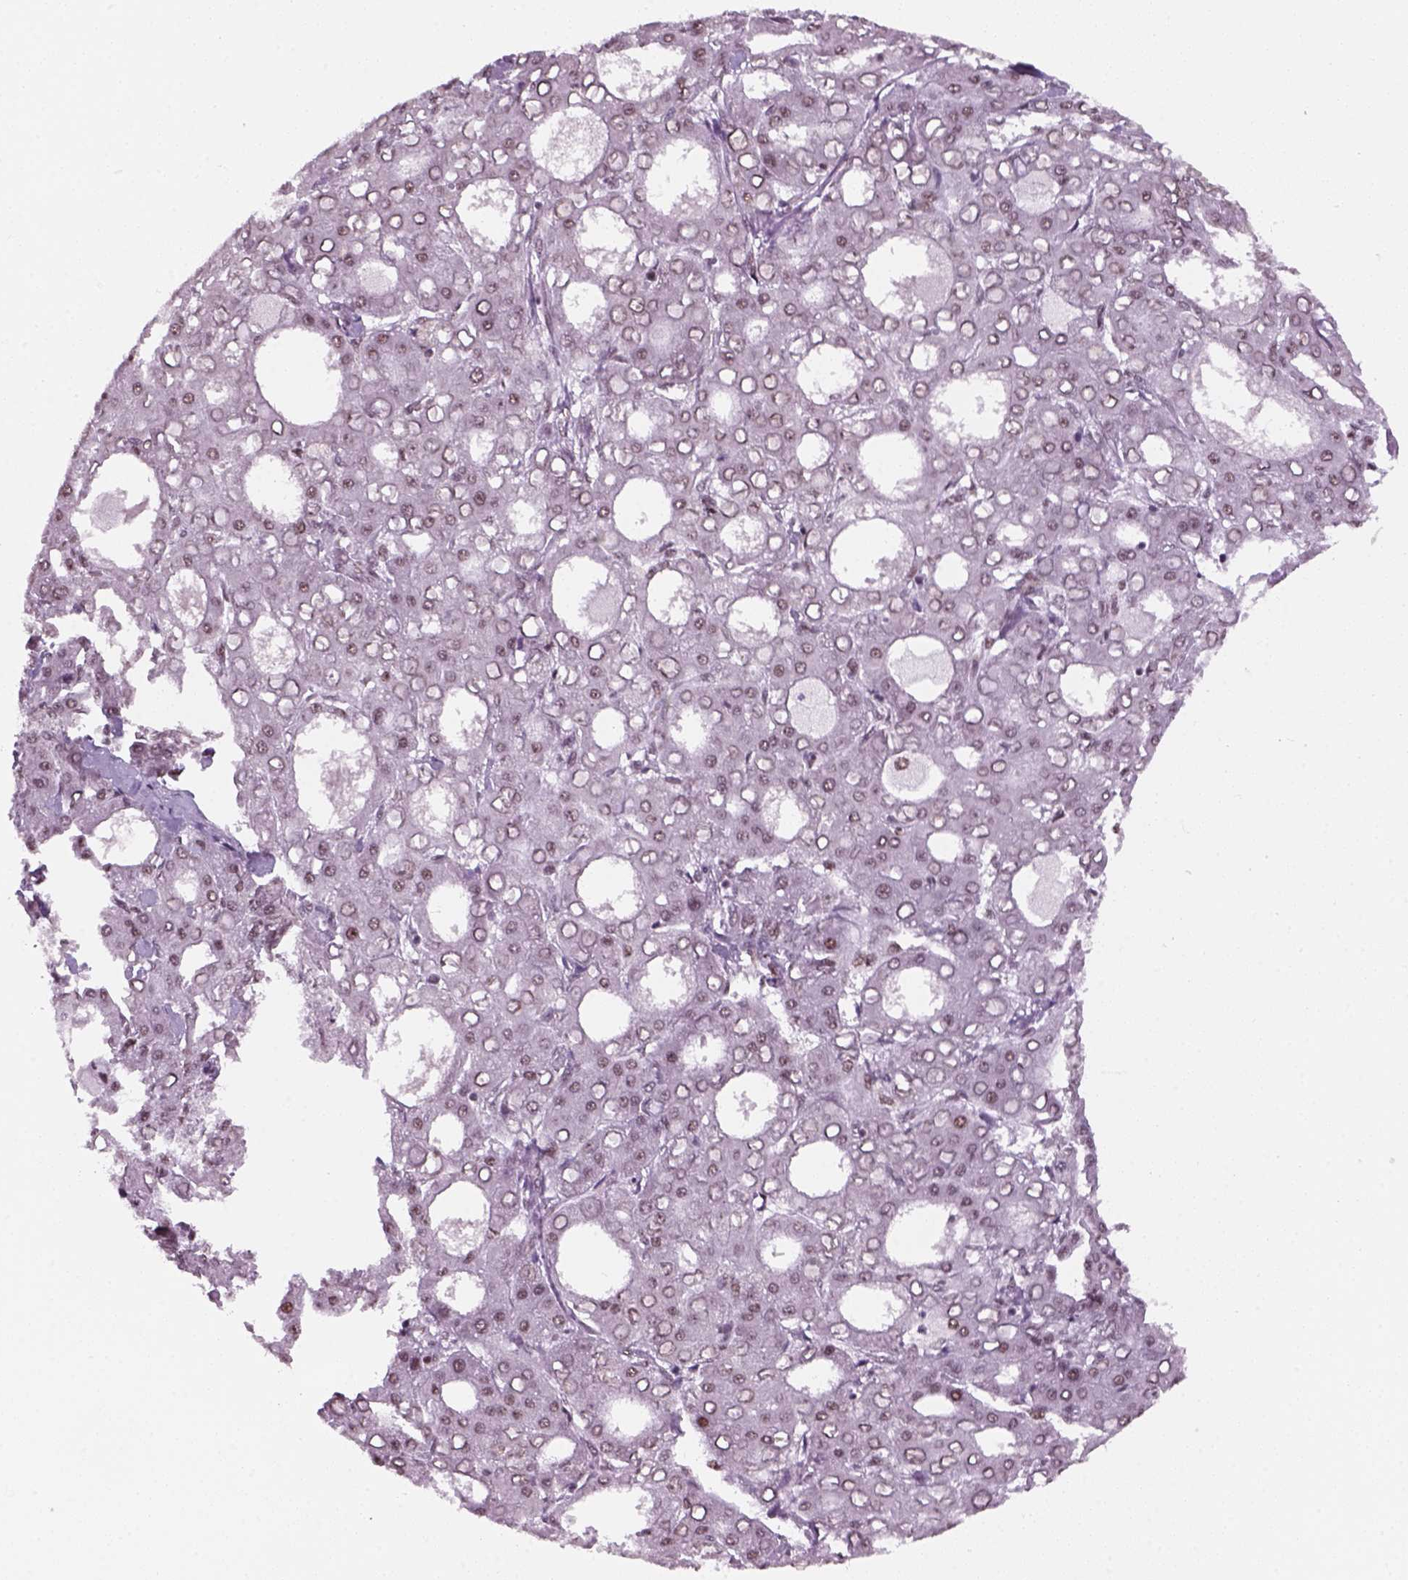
{"staining": {"intensity": "moderate", "quantity": "<25%", "location": "nuclear"}, "tissue": "liver cancer", "cell_type": "Tumor cells", "image_type": "cancer", "snomed": [{"axis": "morphology", "description": "Carcinoma, Hepatocellular, NOS"}, {"axis": "topography", "description": "Liver"}], "caption": "High-power microscopy captured an IHC photomicrograph of liver hepatocellular carcinoma, revealing moderate nuclear expression in about <25% of tumor cells.", "gene": "GTF2F1", "patient": {"sex": "male", "age": 65}}